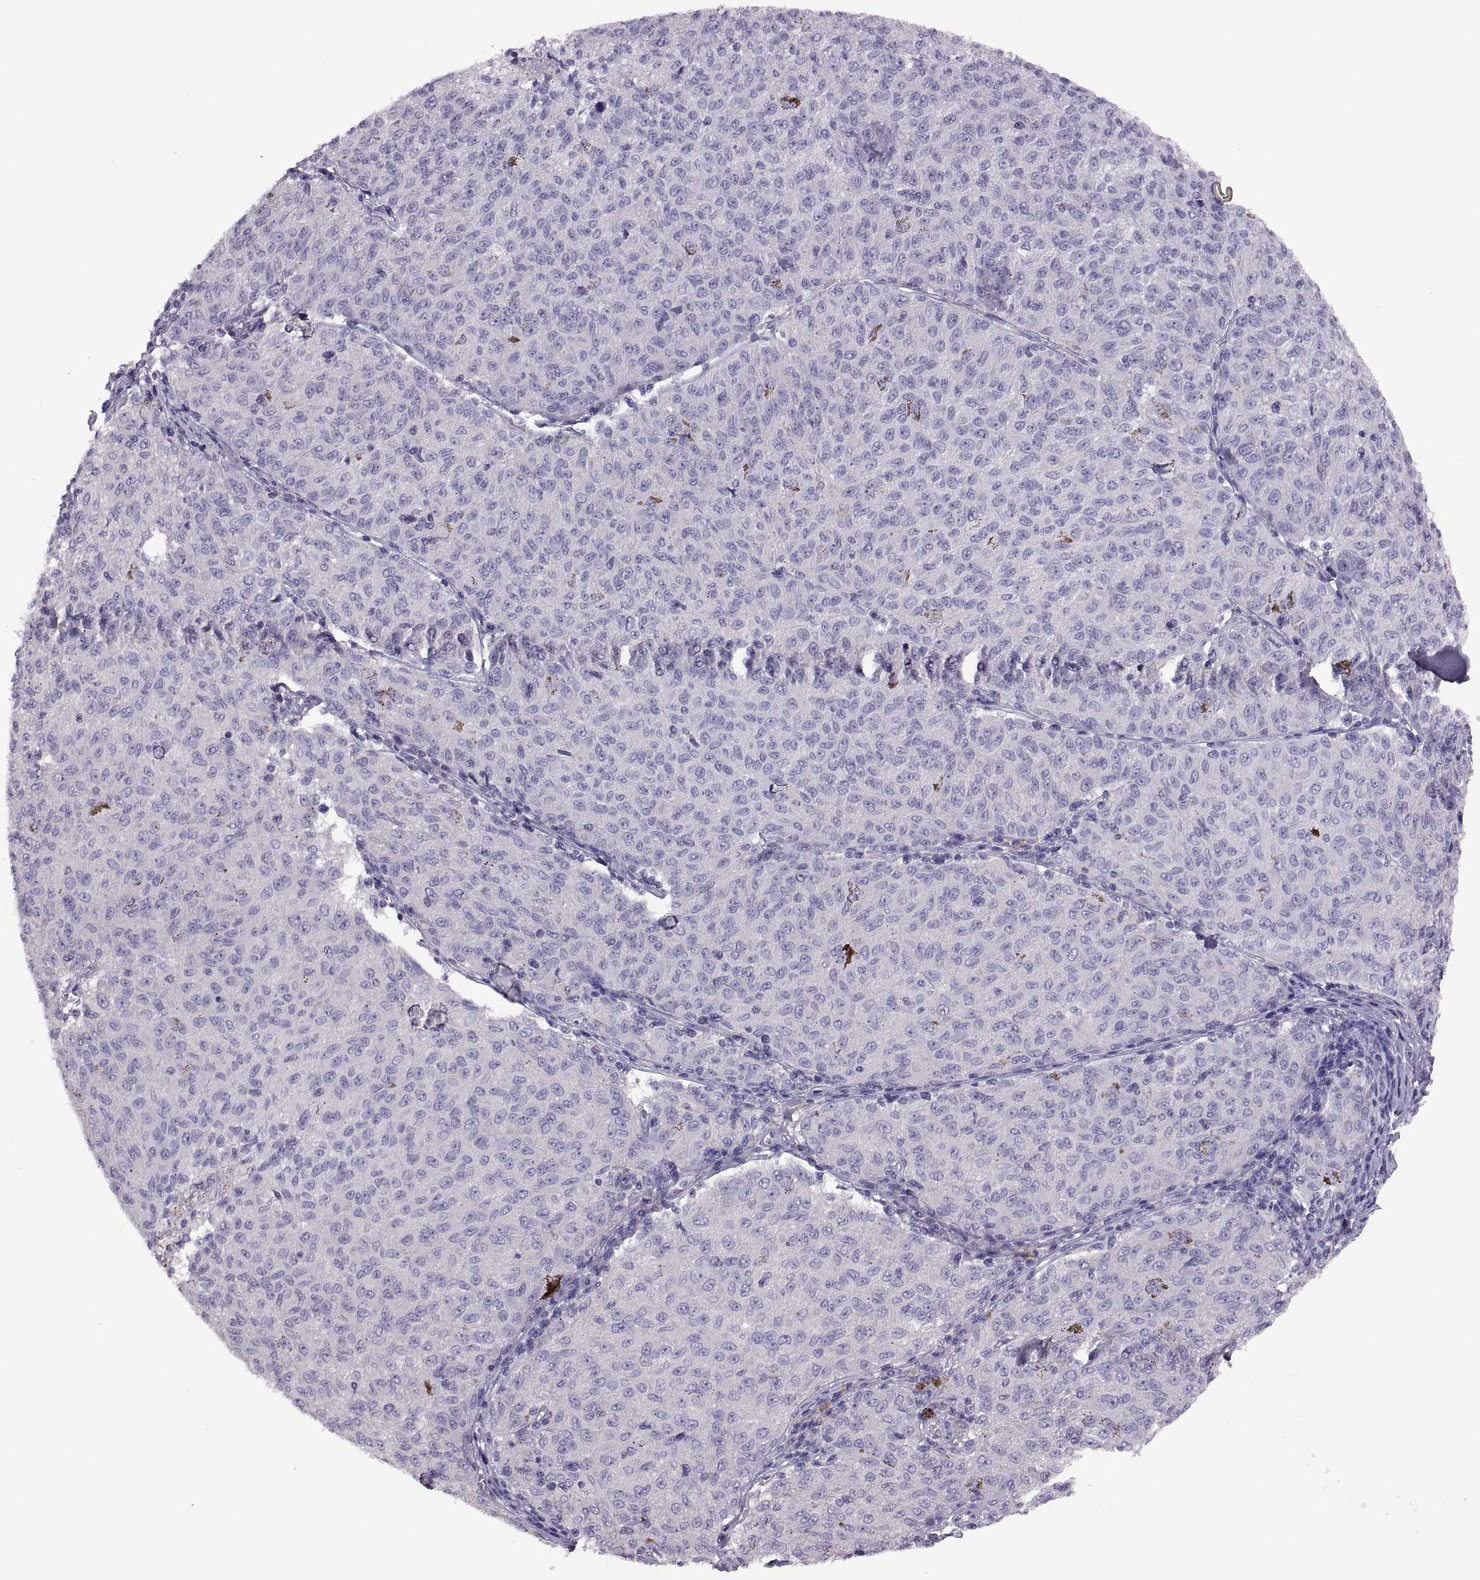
{"staining": {"intensity": "negative", "quantity": "none", "location": "none"}, "tissue": "melanoma", "cell_type": "Tumor cells", "image_type": "cancer", "snomed": [{"axis": "morphology", "description": "Malignant melanoma, NOS"}, {"axis": "topography", "description": "Skin"}], "caption": "This is a photomicrograph of immunohistochemistry (IHC) staining of melanoma, which shows no staining in tumor cells.", "gene": "TBX19", "patient": {"sex": "female", "age": 72}}